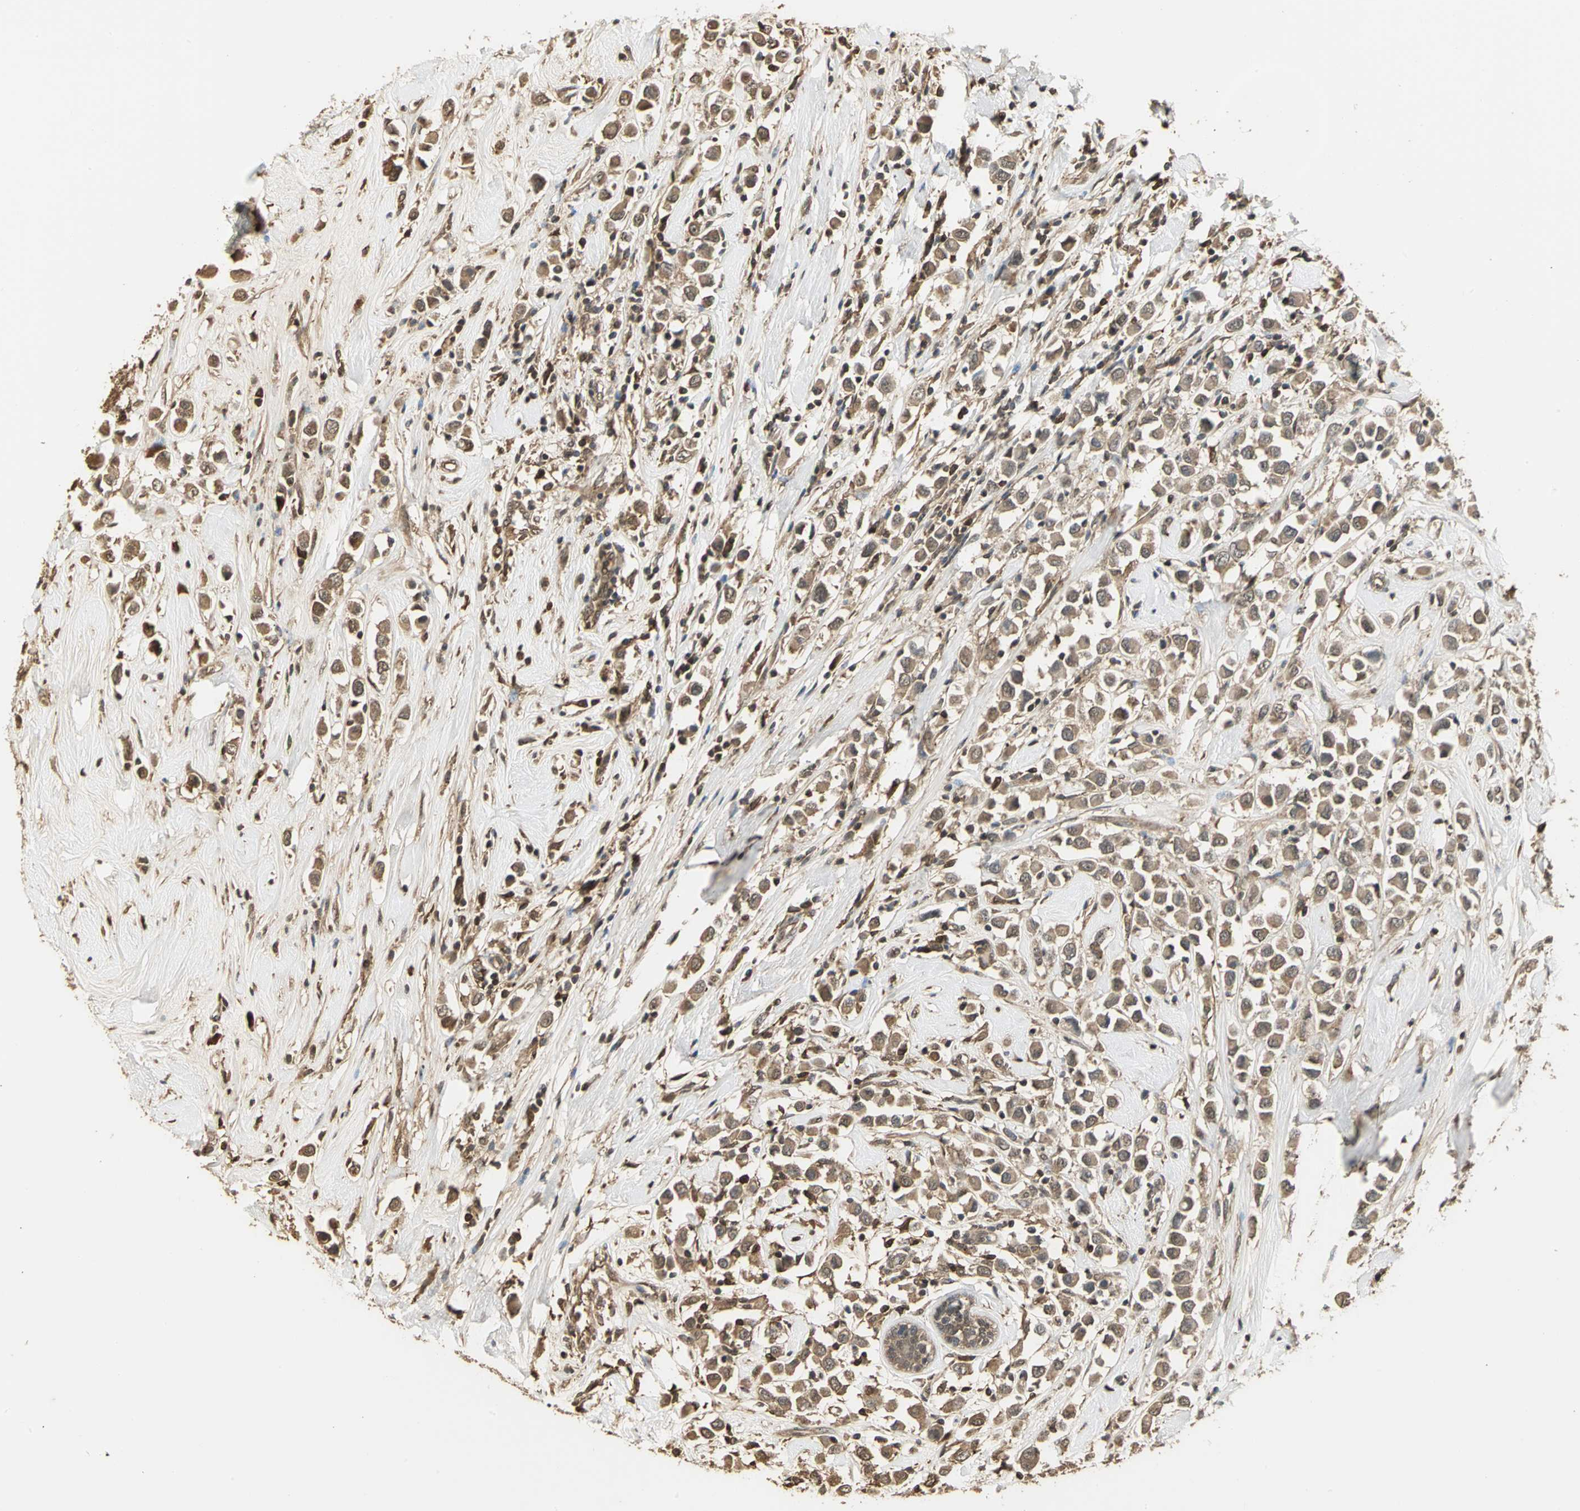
{"staining": {"intensity": "moderate", "quantity": ">75%", "location": "cytoplasmic/membranous"}, "tissue": "breast cancer", "cell_type": "Tumor cells", "image_type": "cancer", "snomed": [{"axis": "morphology", "description": "Duct carcinoma"}, {"axis": "topography", "description": "Breast"}], "caption": "Immunohistochemical staining of breast infiltrating ductal carcinoma shows medium levels of moderate cytoplasmic/membranous protein expression in approximately >75% of tumor cells.", "gene": "PARK7", "patient": {"sex": "female", "age": 61}}